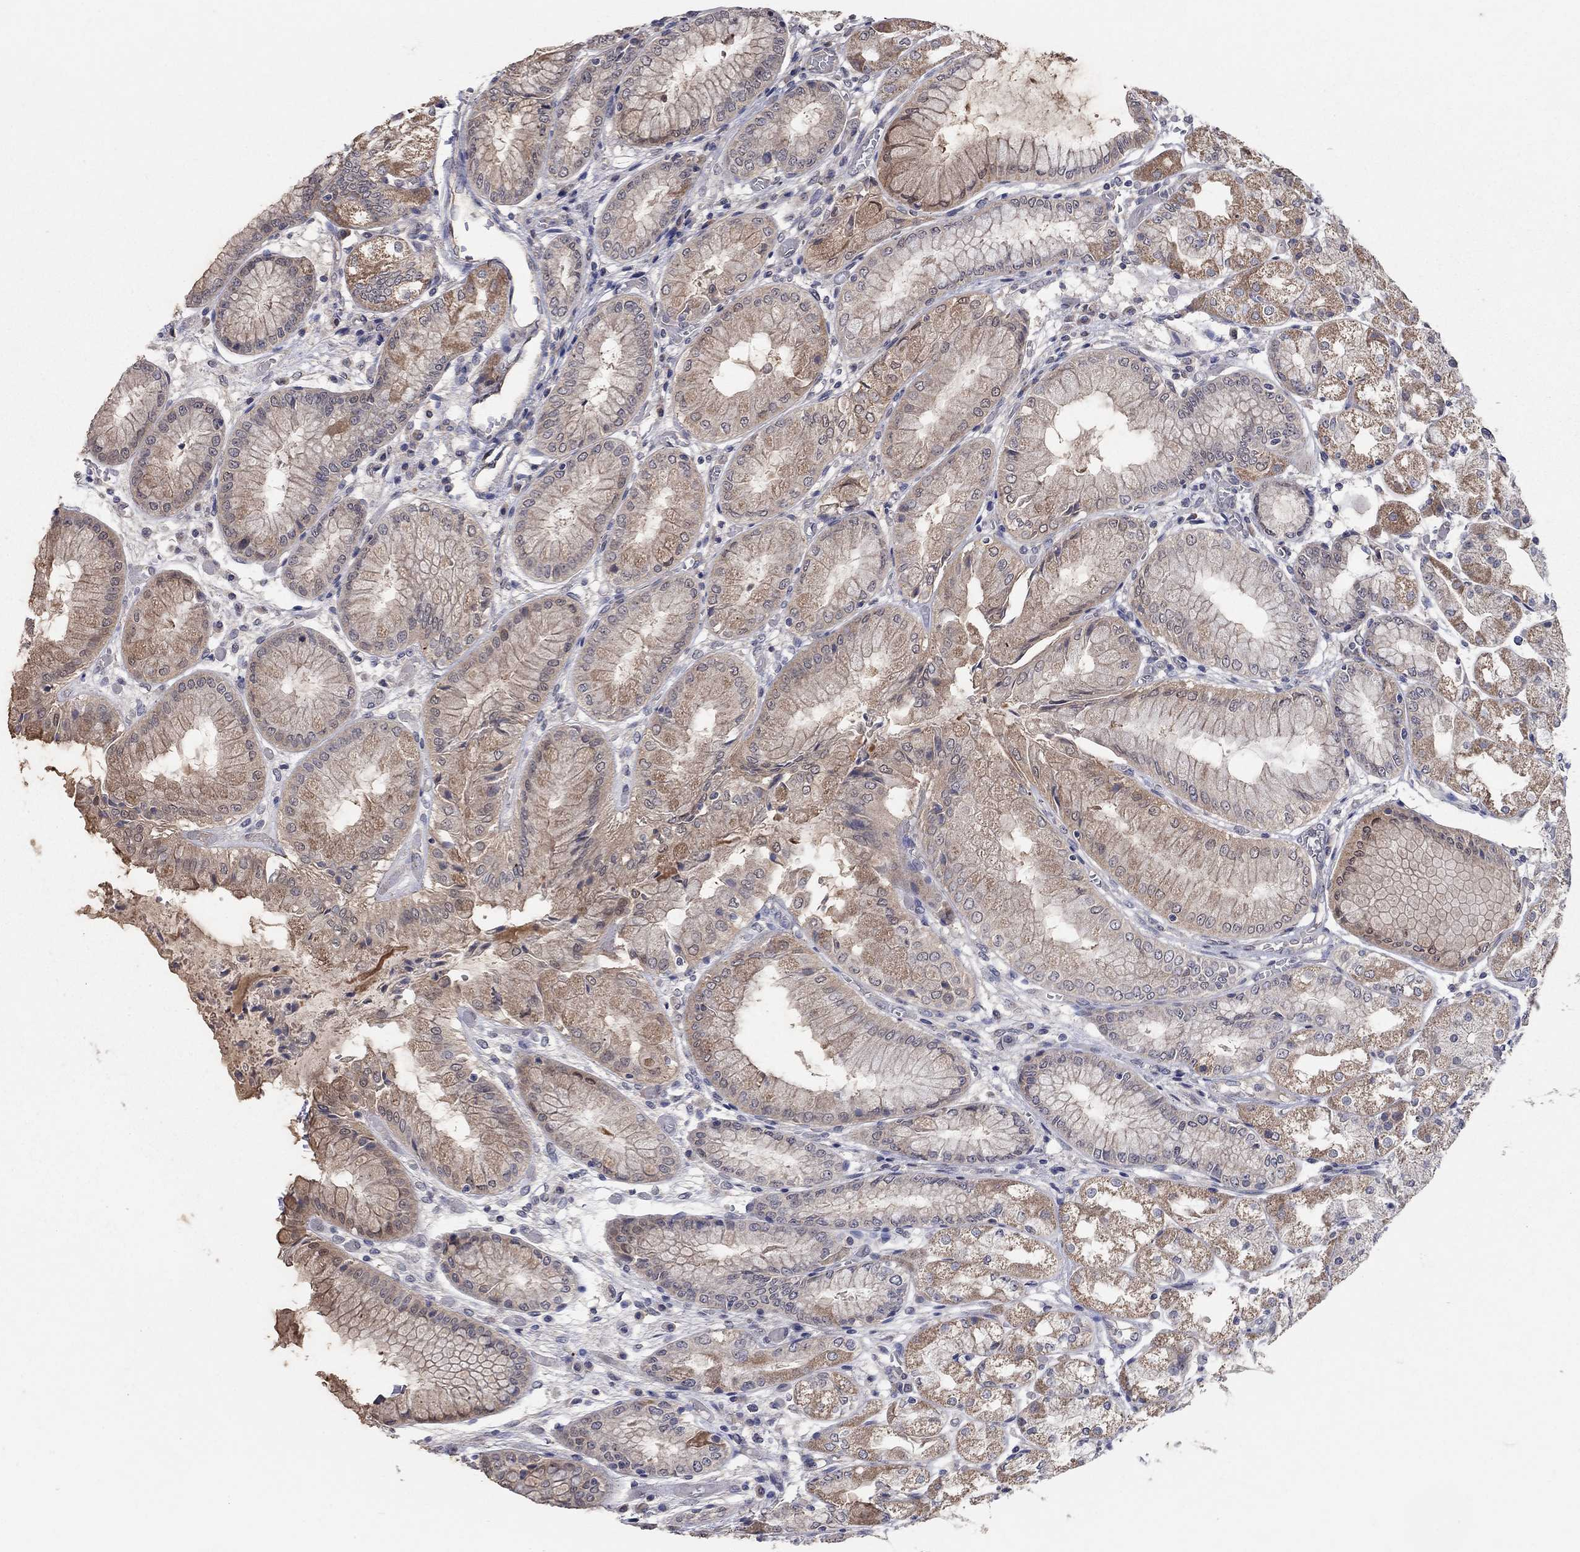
{"staining": {"intensity": "moderate", "quantity": "25%-75%", "location": "cytoplasmic/membranous"}, "tissue": "stomach", "cell_type": "Glandular cells", "image_type": "normal", "snomed": [{"axis": "morphology", "description": "Normal tissue, NOS"}, {"axis": "topography", "description": "Stomach, upper"}], "caption": "IHC of unremarkable human stomach demonstrates medium levels of moderate cytoplasmic/membranous positivity in approximately 25%-75% of glandular cells.", "gene": "WASF3", "patient": {"sex": "male", "age": 72}}